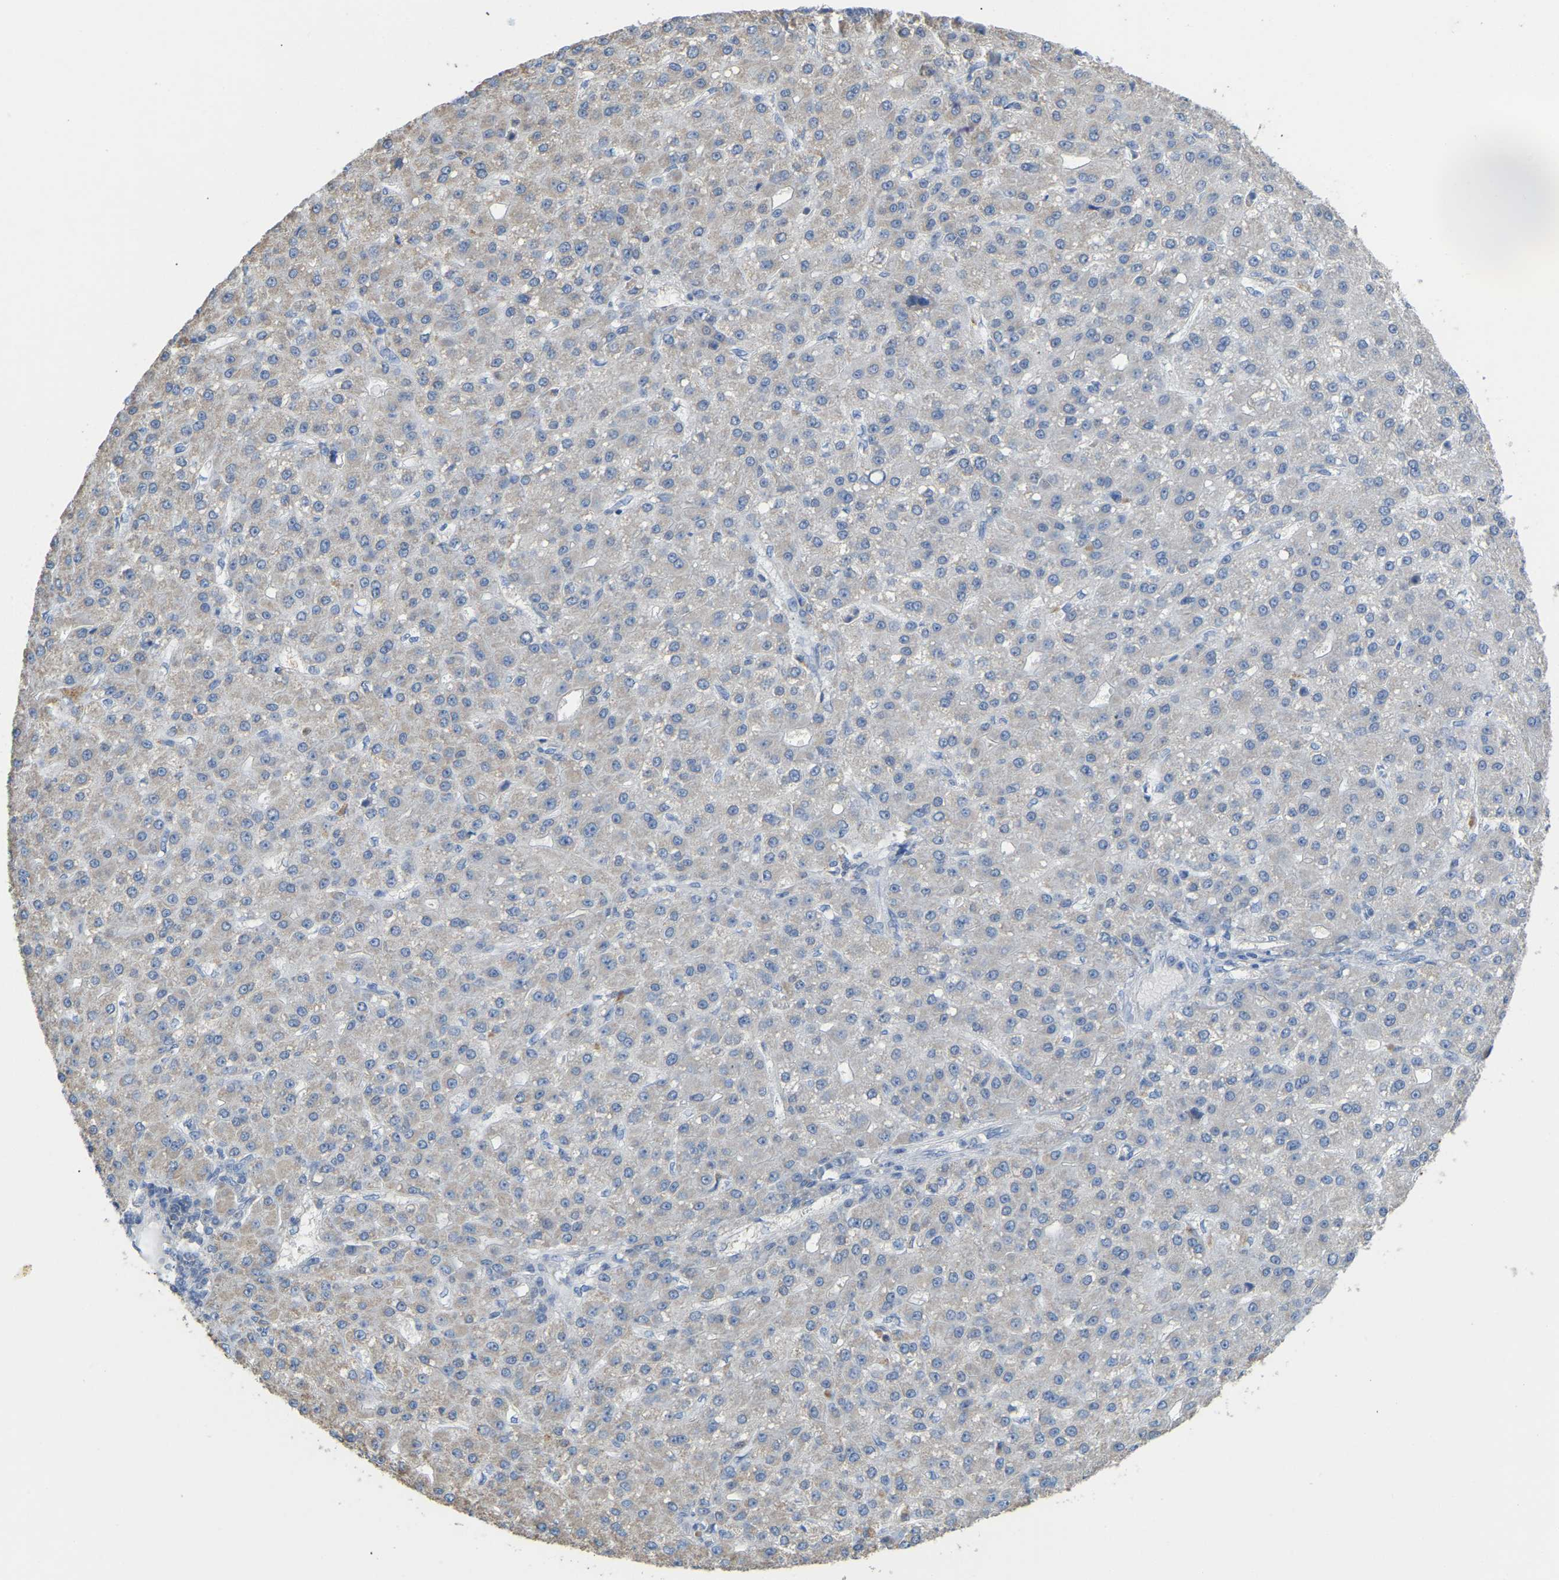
{"staining": {"intensity": "negative", "quantity": "none", "location": "none"}, "tissue": "liver cancer", "cell_type": "Tumor cells", "image_type": "cancer", "snomed": [{"axis": "morphology", "description": "Carcinoma, Hepatocellular, NOS"}, {"axis": "topography", "description": "Liver"}], "caption": "There is no significant positivity in tumor cells of hepatocellular carcinoma (liver).", "gene": "SERPINB5", "patient": {"sex": "male", "age": 67}}